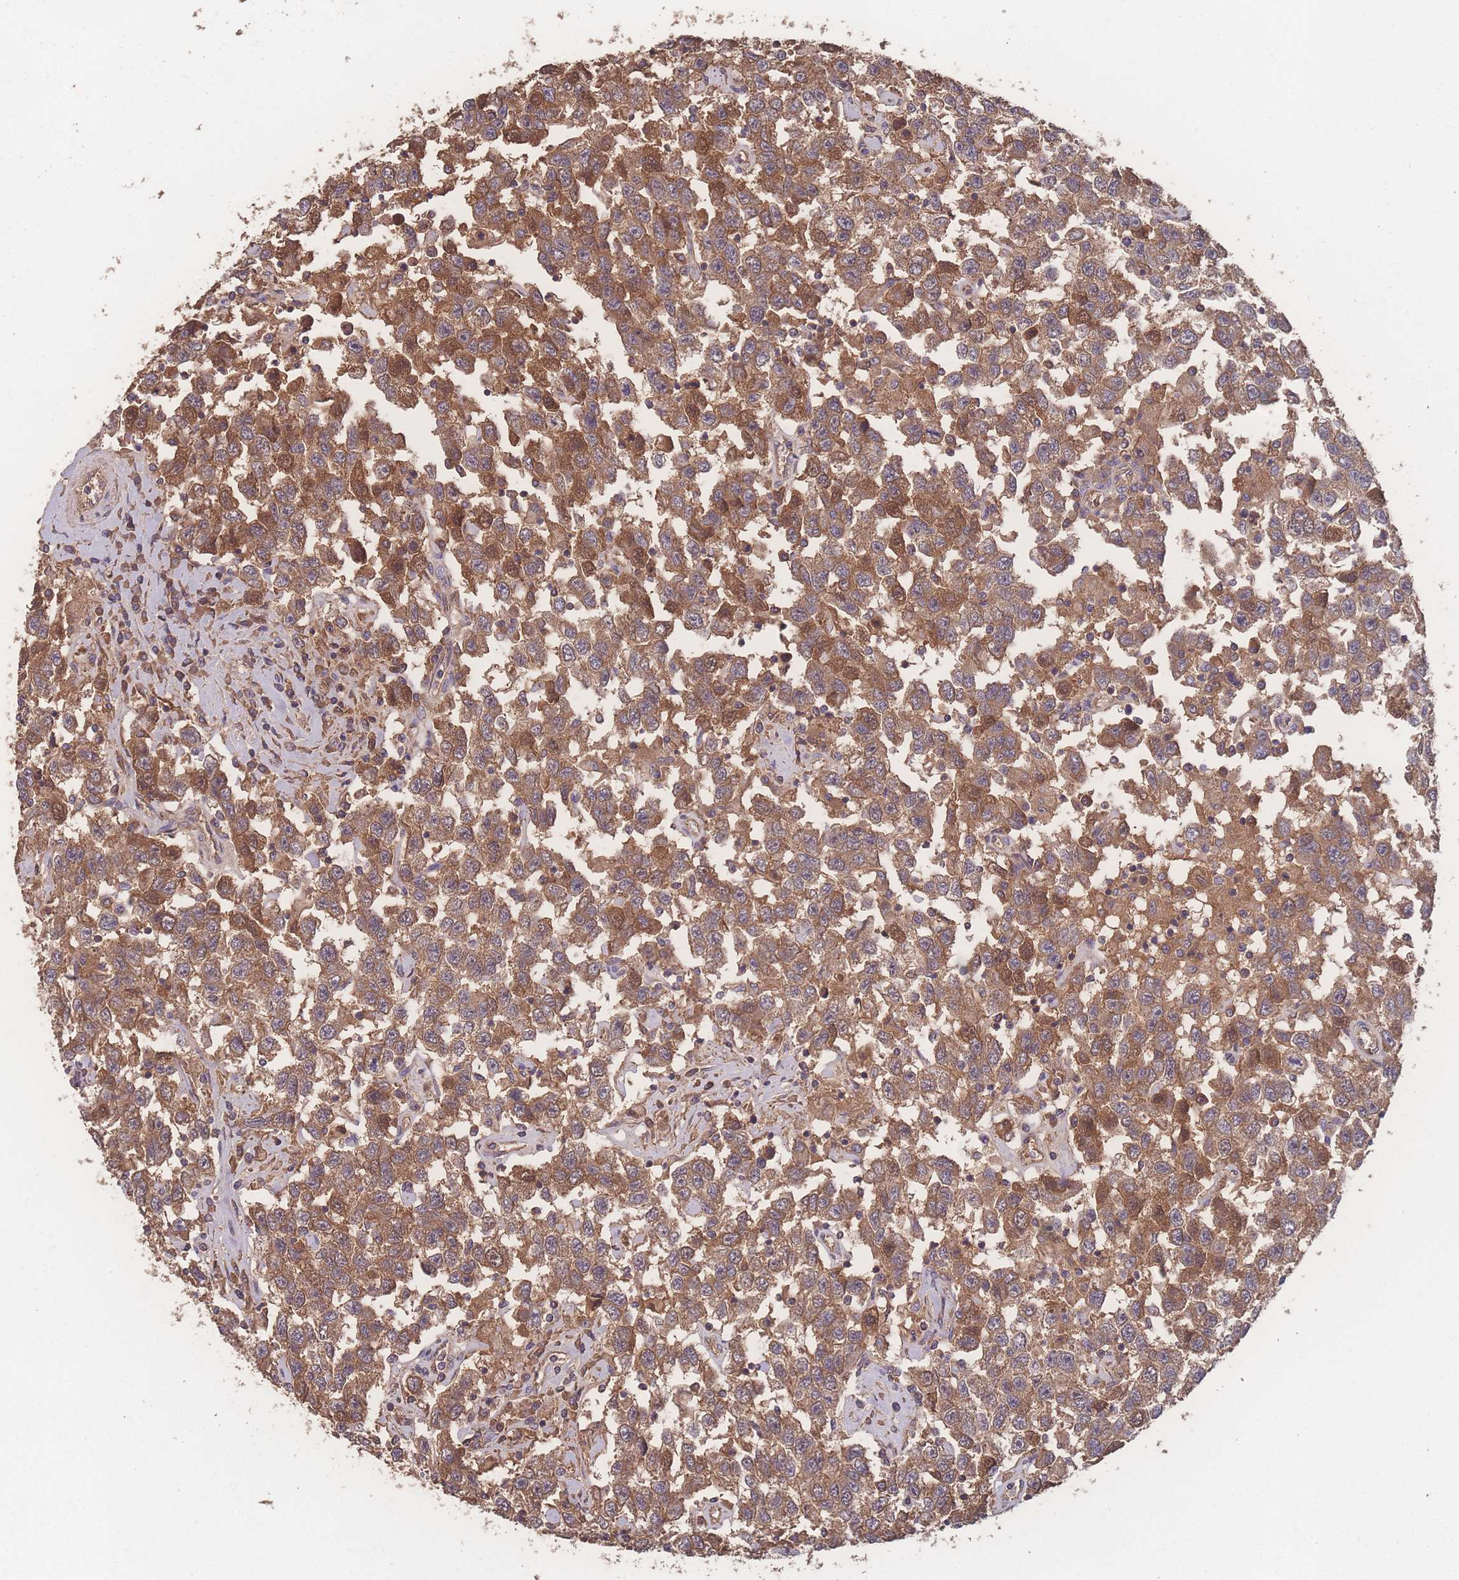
{"staining": {"intensity": "moderate", "quantity": ">75%", "location": "cytoplasmic/membranous"}, "tissue": "testis cancer", "cell_type": "Tumor cells", "image_type": "cancer", "snomed": [{"axis": "morphology", "description": "Seminoma, NOS"}, {"axis": "topography", "description": "Testis"}], "caption": "A high-resolution image shows immunohistochemistry (IHC) staining of testis cancer, which demonstrates moderate cytoplasmic/membranous positivity in approximately >75% of tumor cells.", "gene": "ATXN10", "patient": {"sex": "male", "age": 41}}